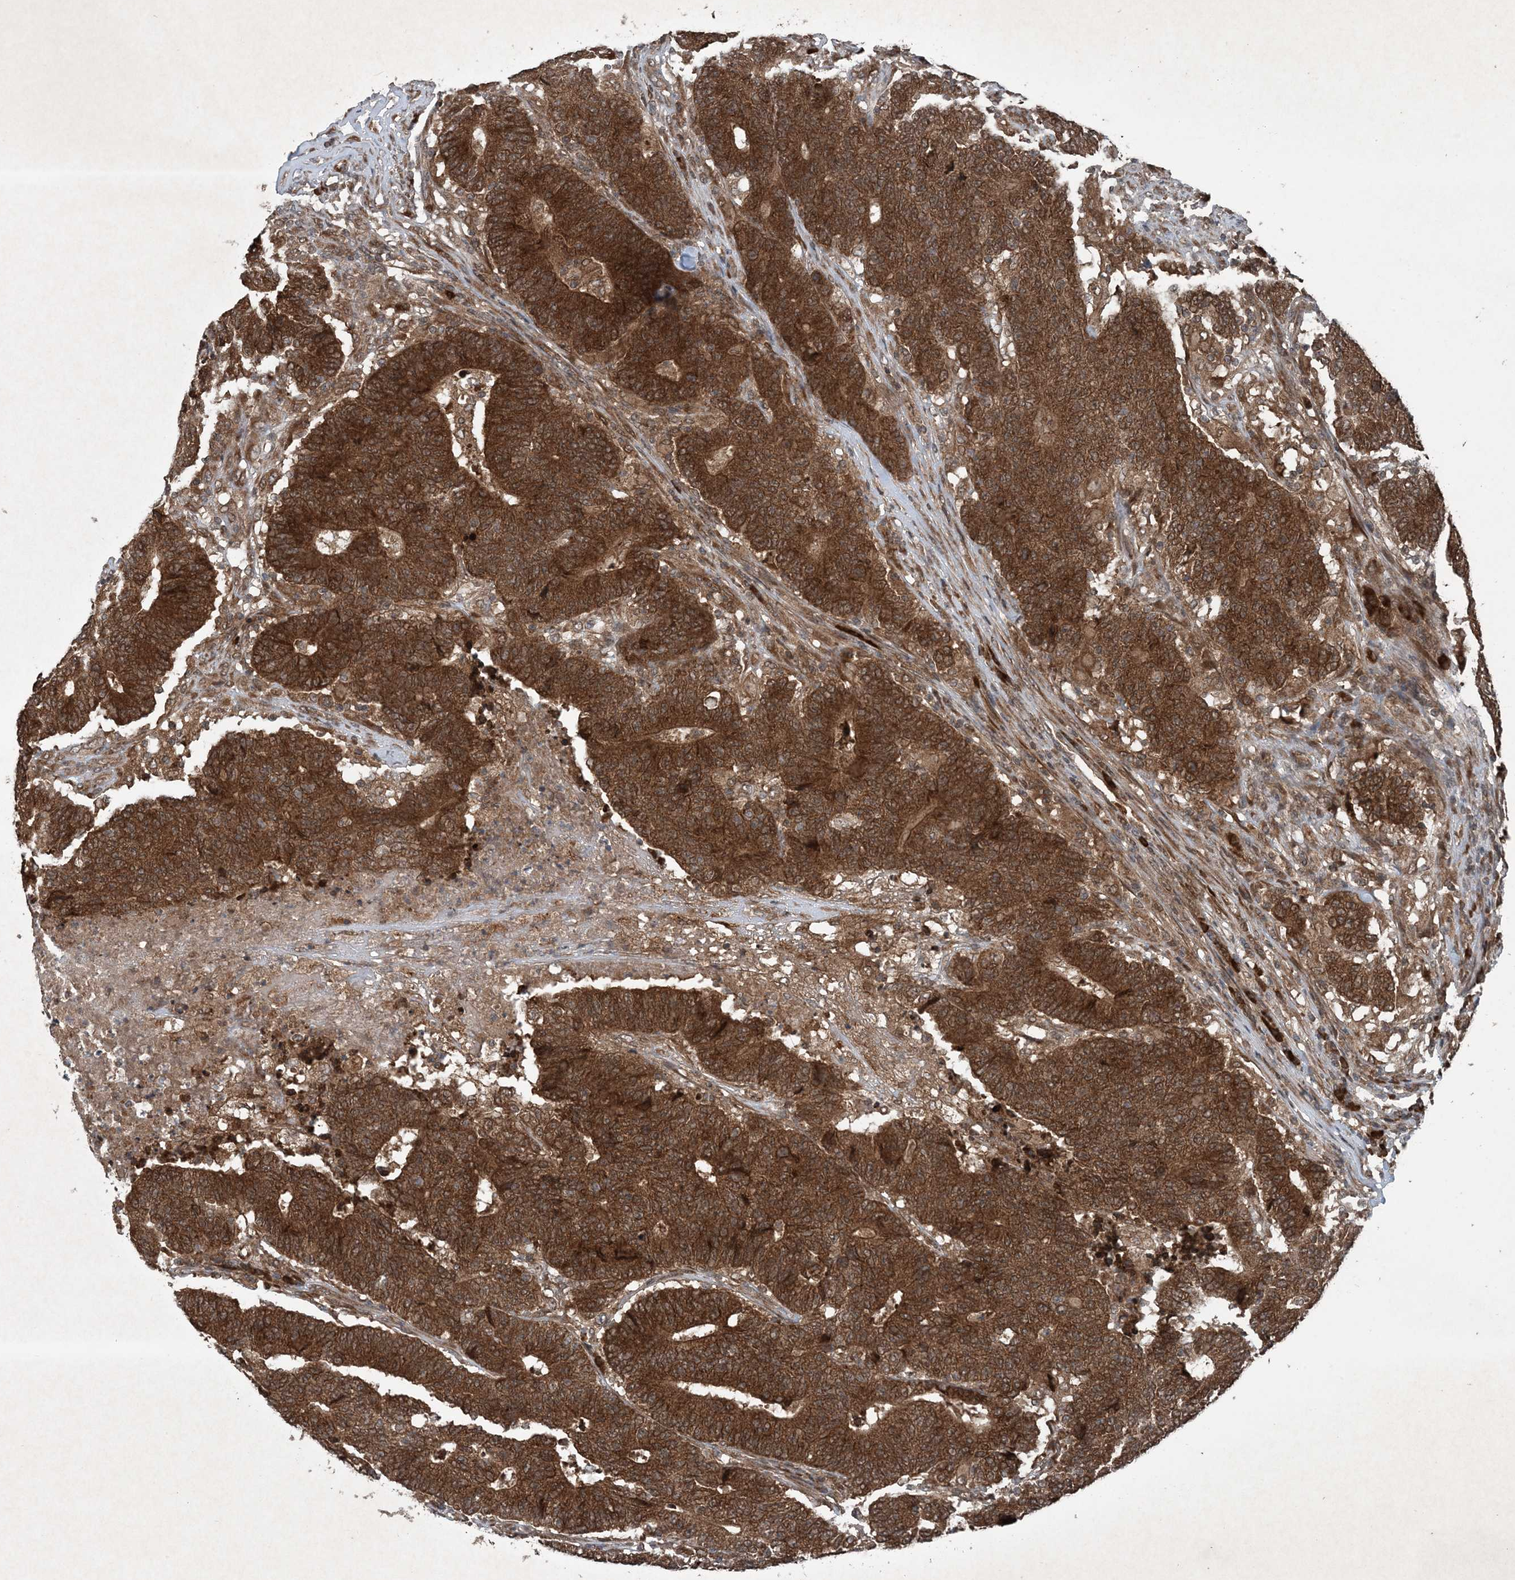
{"staining": {"intensity": "strong", "quantity": ">75%", "location": "cytoplasmic/membranous"}, "tissue": "colorectal cancer", "cell_type": "Tumor cells", "image_type": "cancer", "snomed": [{"axis": "morphology", "description": "Normal tissue, NOS"}, {"axis": "morphology", "description": "Adenocarcinoma, NOS"}, {"axis": "topography", "description": "Colon"}], "caption": "The micrograph shows a brown stain indicating the presence of a protein in the cytoplasmic/membranous of tumor cells in colorectal cancer. (DAB IHC, brown staining for protein, blue staining for nuclei).", "gene": "GNG5", "patient": {"sex": "female", "age": 75}}